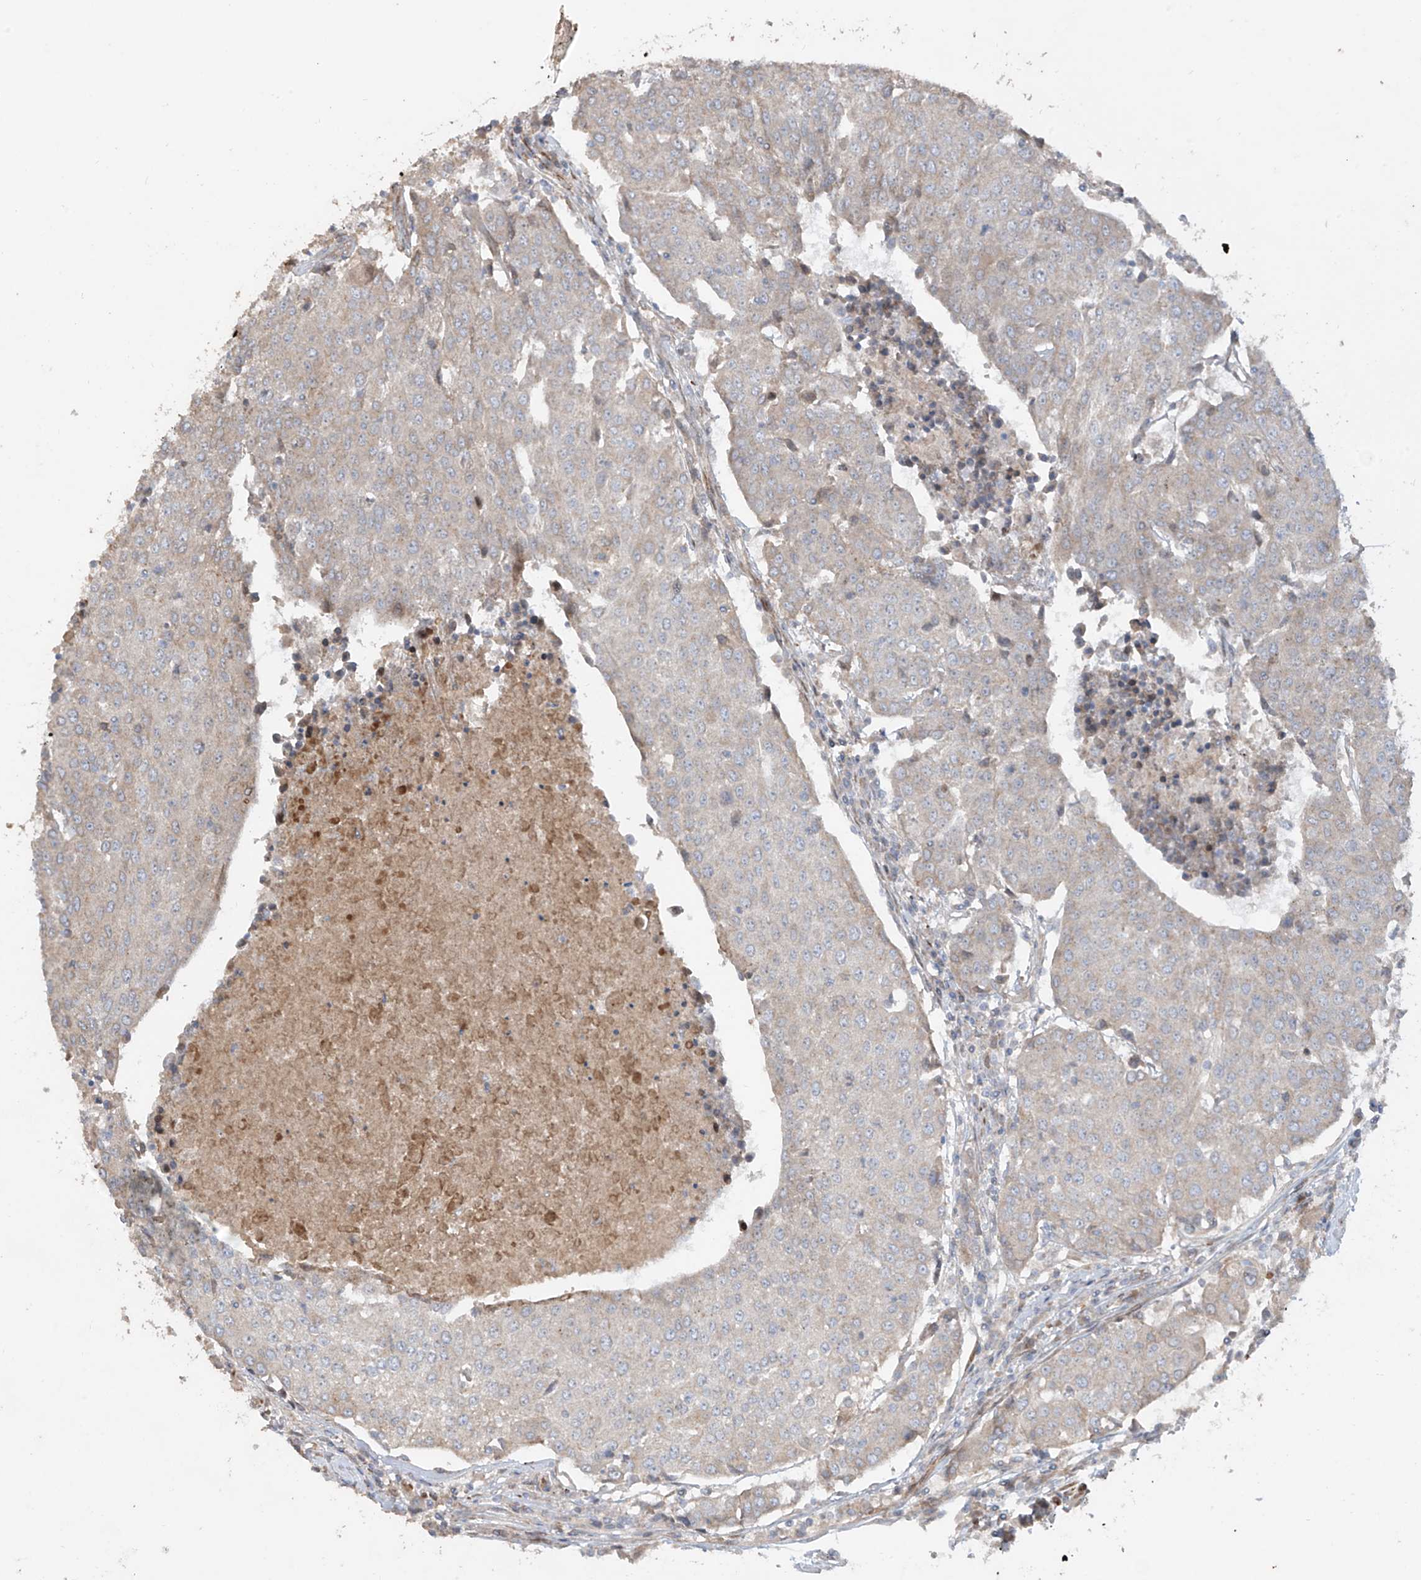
{"staining": {"intensity": "negative", "quantity": "none", "location": "none"}, "tissue": "urothelial cancer", "cell_type": "Tumor cells", "image_type": "cancer", "snomed": [{"axis": "morphology", "description": "Urothelial carcinoma, High grade"}, {"axis": "topography", "description": "Urinary bladder"}], "caption": "There is no significant expression in tumor cells of high-grade urothelial carcinoma.", "gene": "ABTB1", "patient": {"sex": "female", "age": 85}}